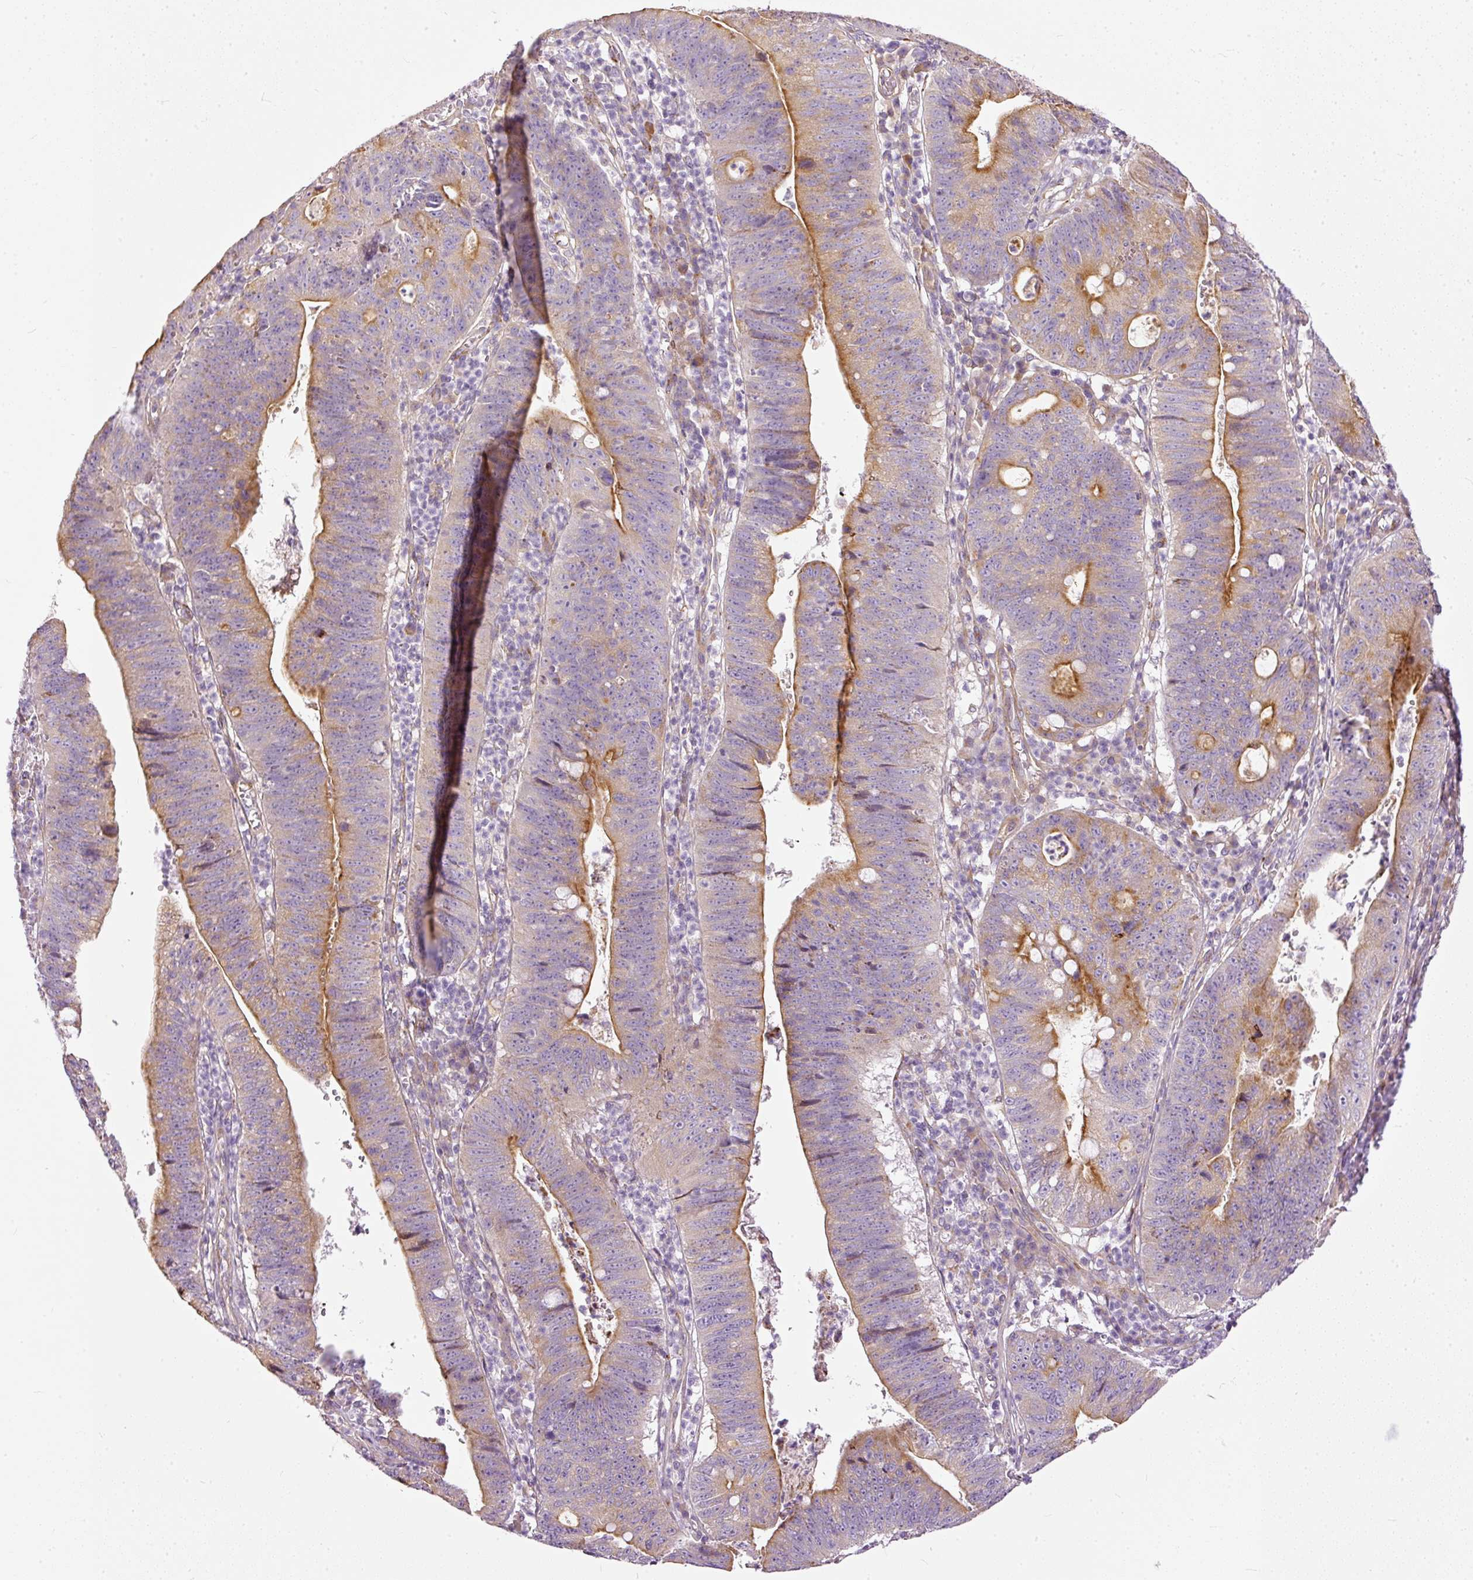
{"staining": {"intensity": "moderate", "quantity": "25%-75%", "location": "cytoplasmic/membranous"}, "tissue": "stomach cancer", "cell_type": "Tumor cells", "image_type": "cancer", "snomed": [{"axis": "morphology", "description": "Adenocarcinoma, NOS"}, {"axis": "topography", "description": "Stomach"}], "caption": "DAB (3,3'-diaminobenzidine) immunohistochemical staining of human stomach cancer shows moderate cytoplasmic/membranous protein staining in about 25%-75% of tumor cells.", "gene": "PAQR9", "patient": {"sex": "male", "age": 59}}